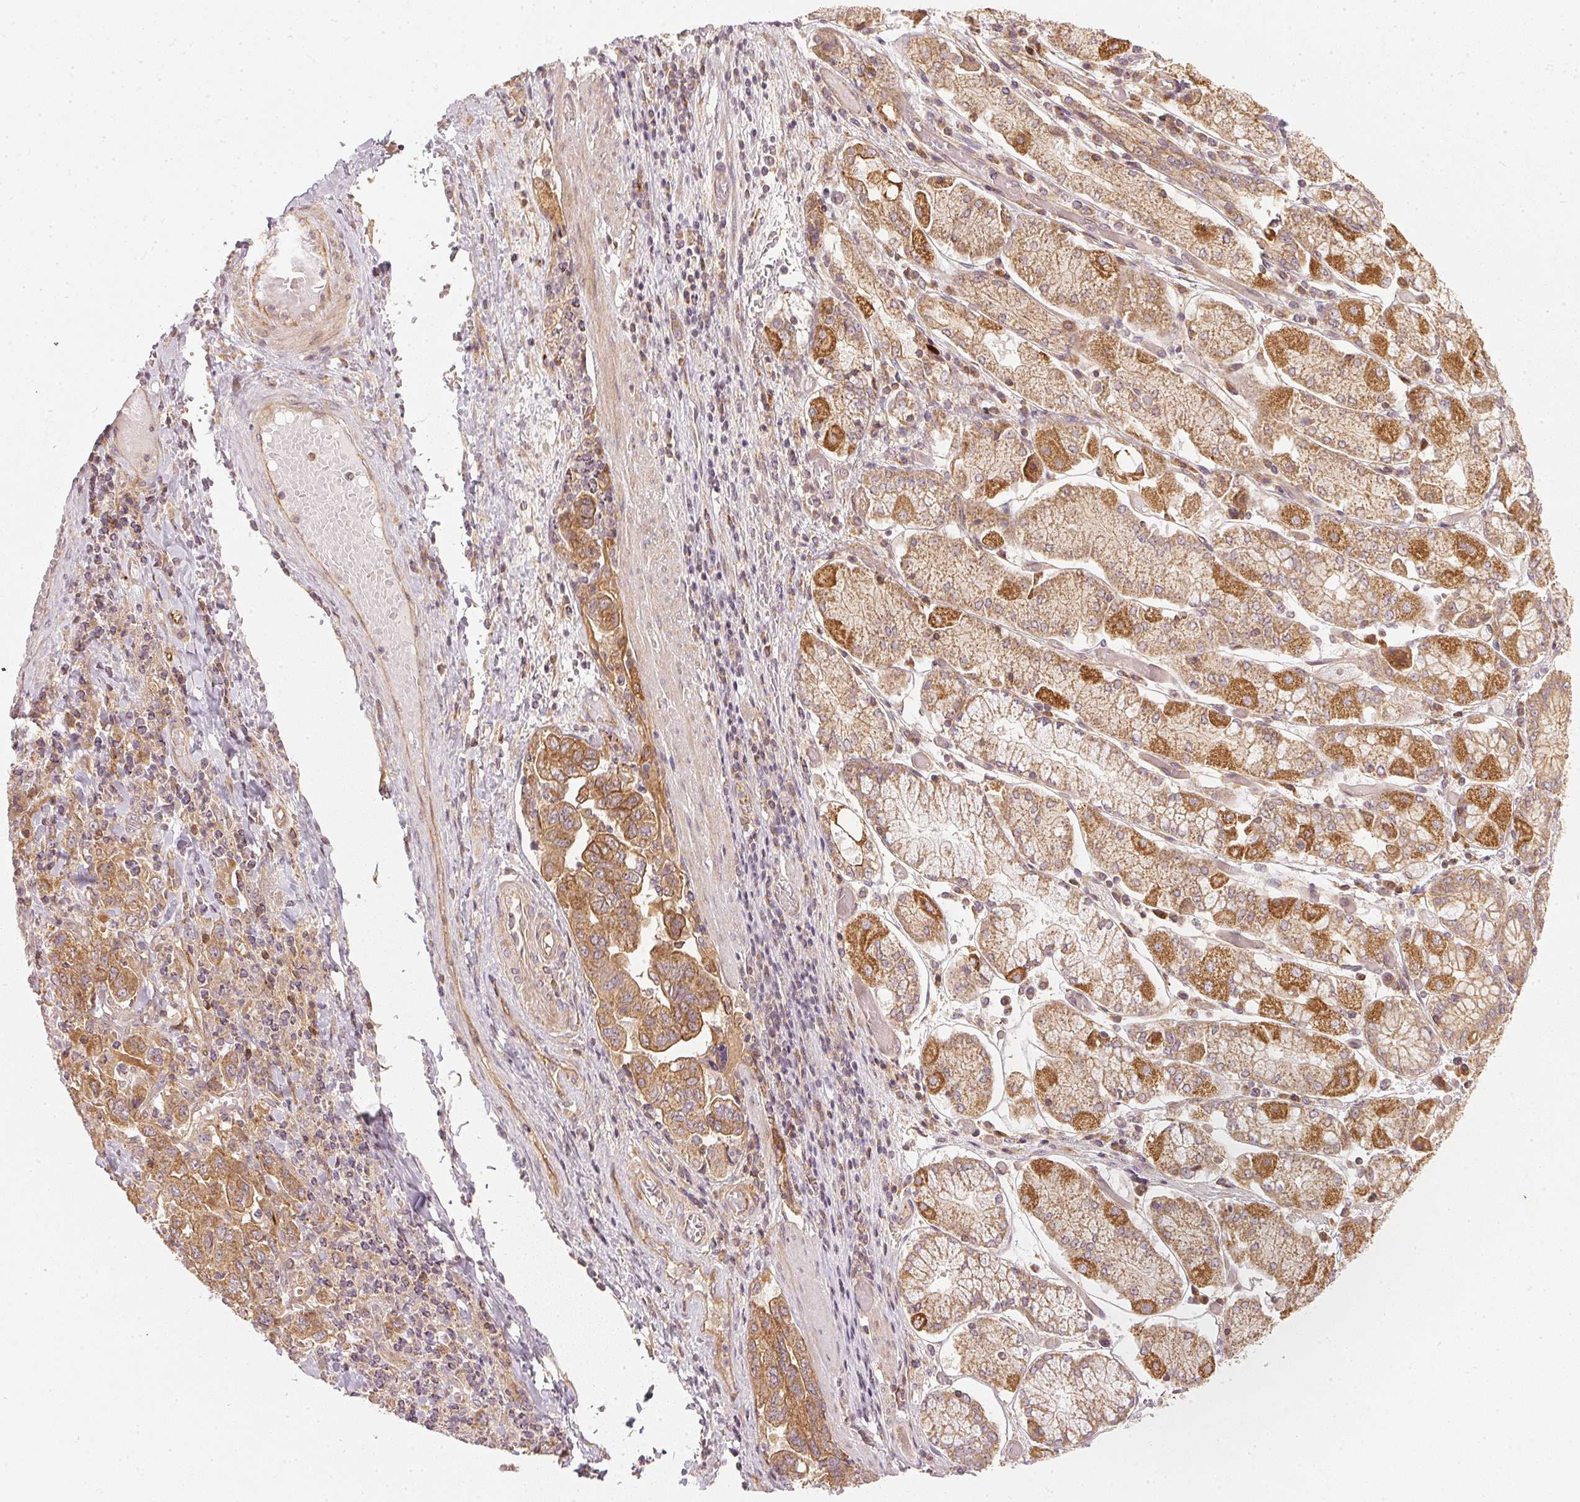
{"staining": {"intensity": "moderate", "quantity": ">75%", "location": "cytoplasmic/membranous"}, "tissue": "stomach cancer", "cell_type": "Tumor cells", "image_type": "cancer", "snomed": [{"axis": "morphology", "description": "Adenocarcinoma, NOS"}, {"axis": "topography", "description": "Stomach, upper"}, {"axis": "topography", "description": "Stomach"}], "caption": "IHC of stomach adenocarcinoma reveals medium levels of moderate cytoplasmic/membranous expression in approximately >75% of tumor cells. (IHC, brightfield microscopy, high magnification).", "gene": "NADK2", "patient": {"sex": "male", "age": 62}}